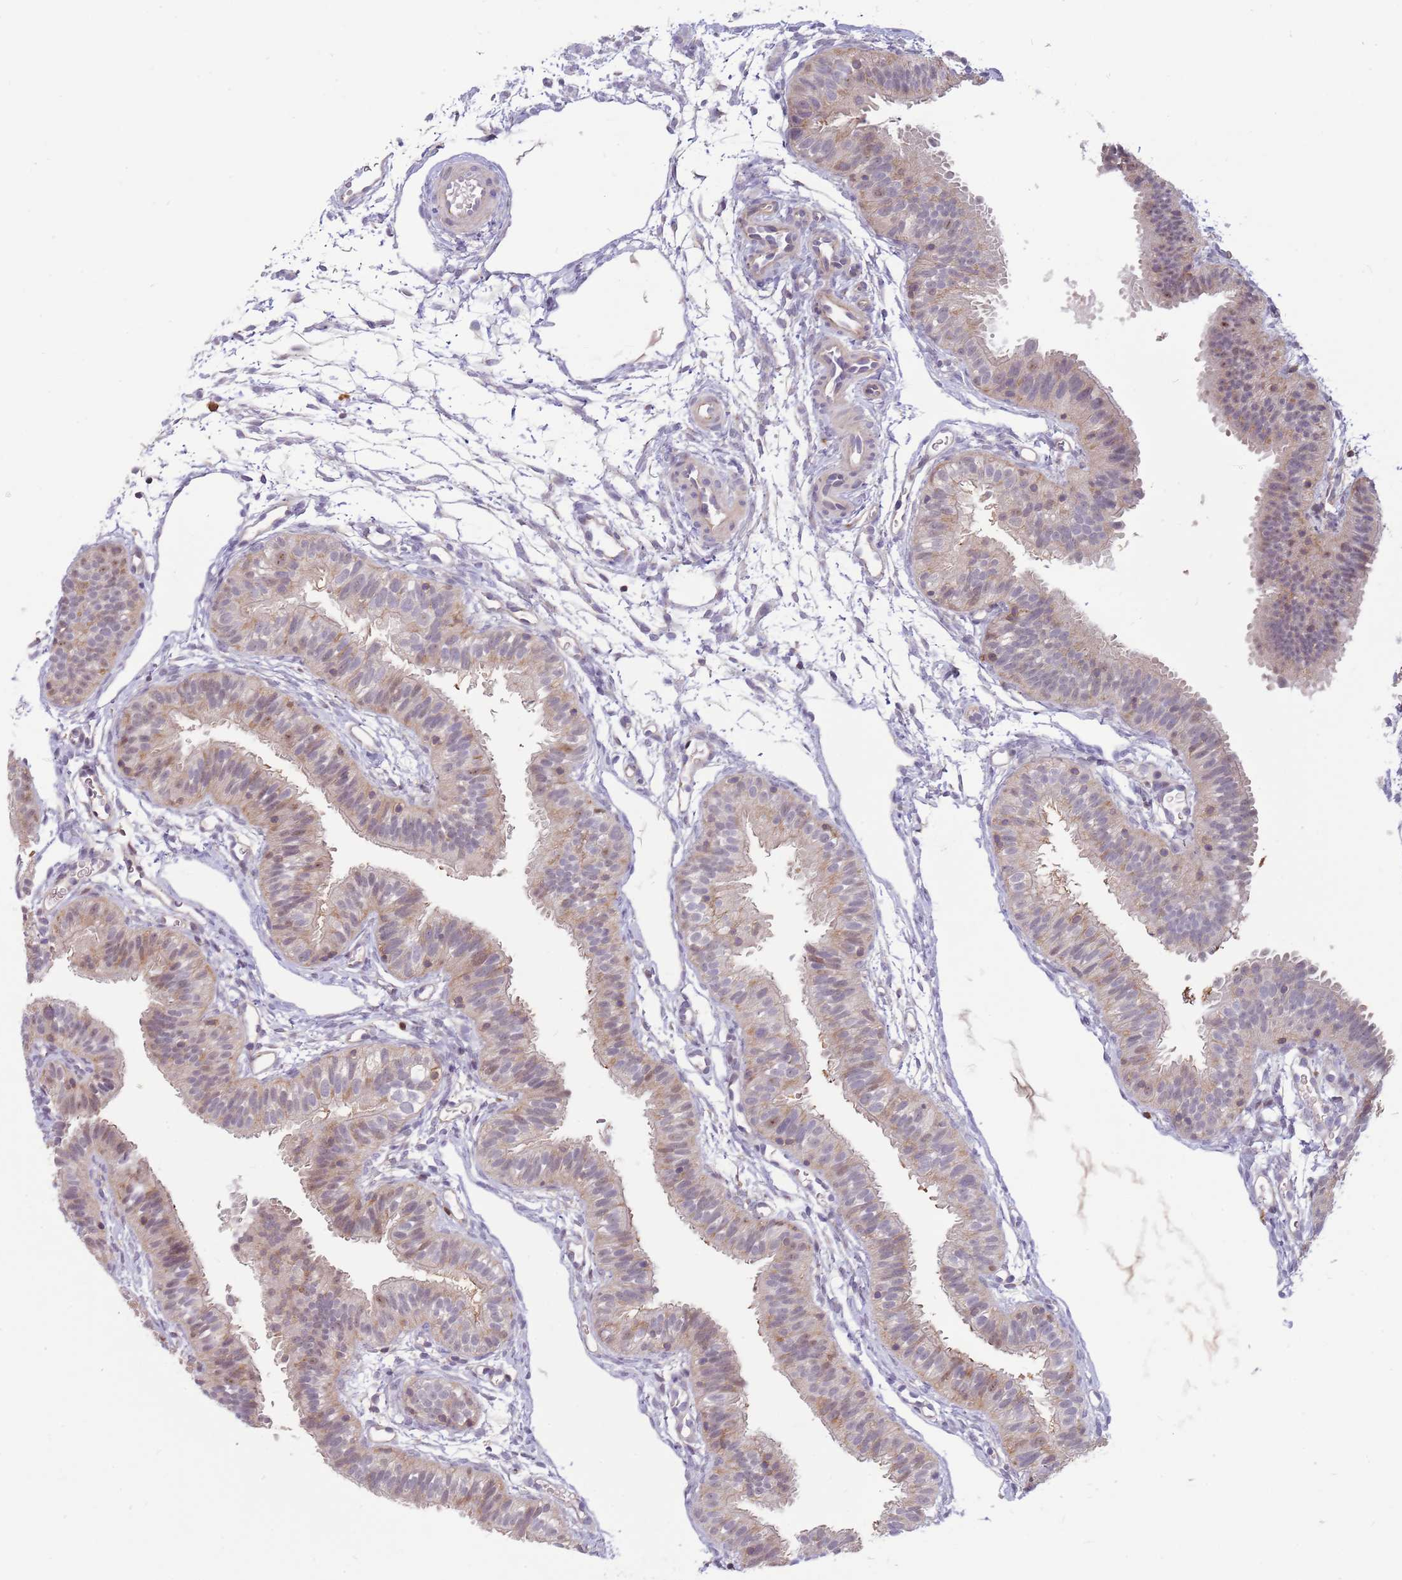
{"staining": {"intensity": "weak", "quantity": "<25%", "location": "cytoplasmic/membranous"}, "tissue": "fallopian tube", "cell_type": "Glandular cells", "image_type": "normal", "snomed": [{"axis": "morphology", "description": "Normal tissue, NOS"}, {"axis": "topography", "description": "Fallopian tube"}], "caption": "Immunohistochemistry (IHC) micrograph of normal human fallopian tube stained for a protein (brown), which reveals no staining in glandular cells. The staining was performed using DAB (3,3'-diaminobenzidine) to visualize the protein expression in brown, while the nuclei were stained in blue with hematoxylin (Magnification: 20x).", "gene": "CCNJL", "patient": {"sex": "female", "age": 35}}